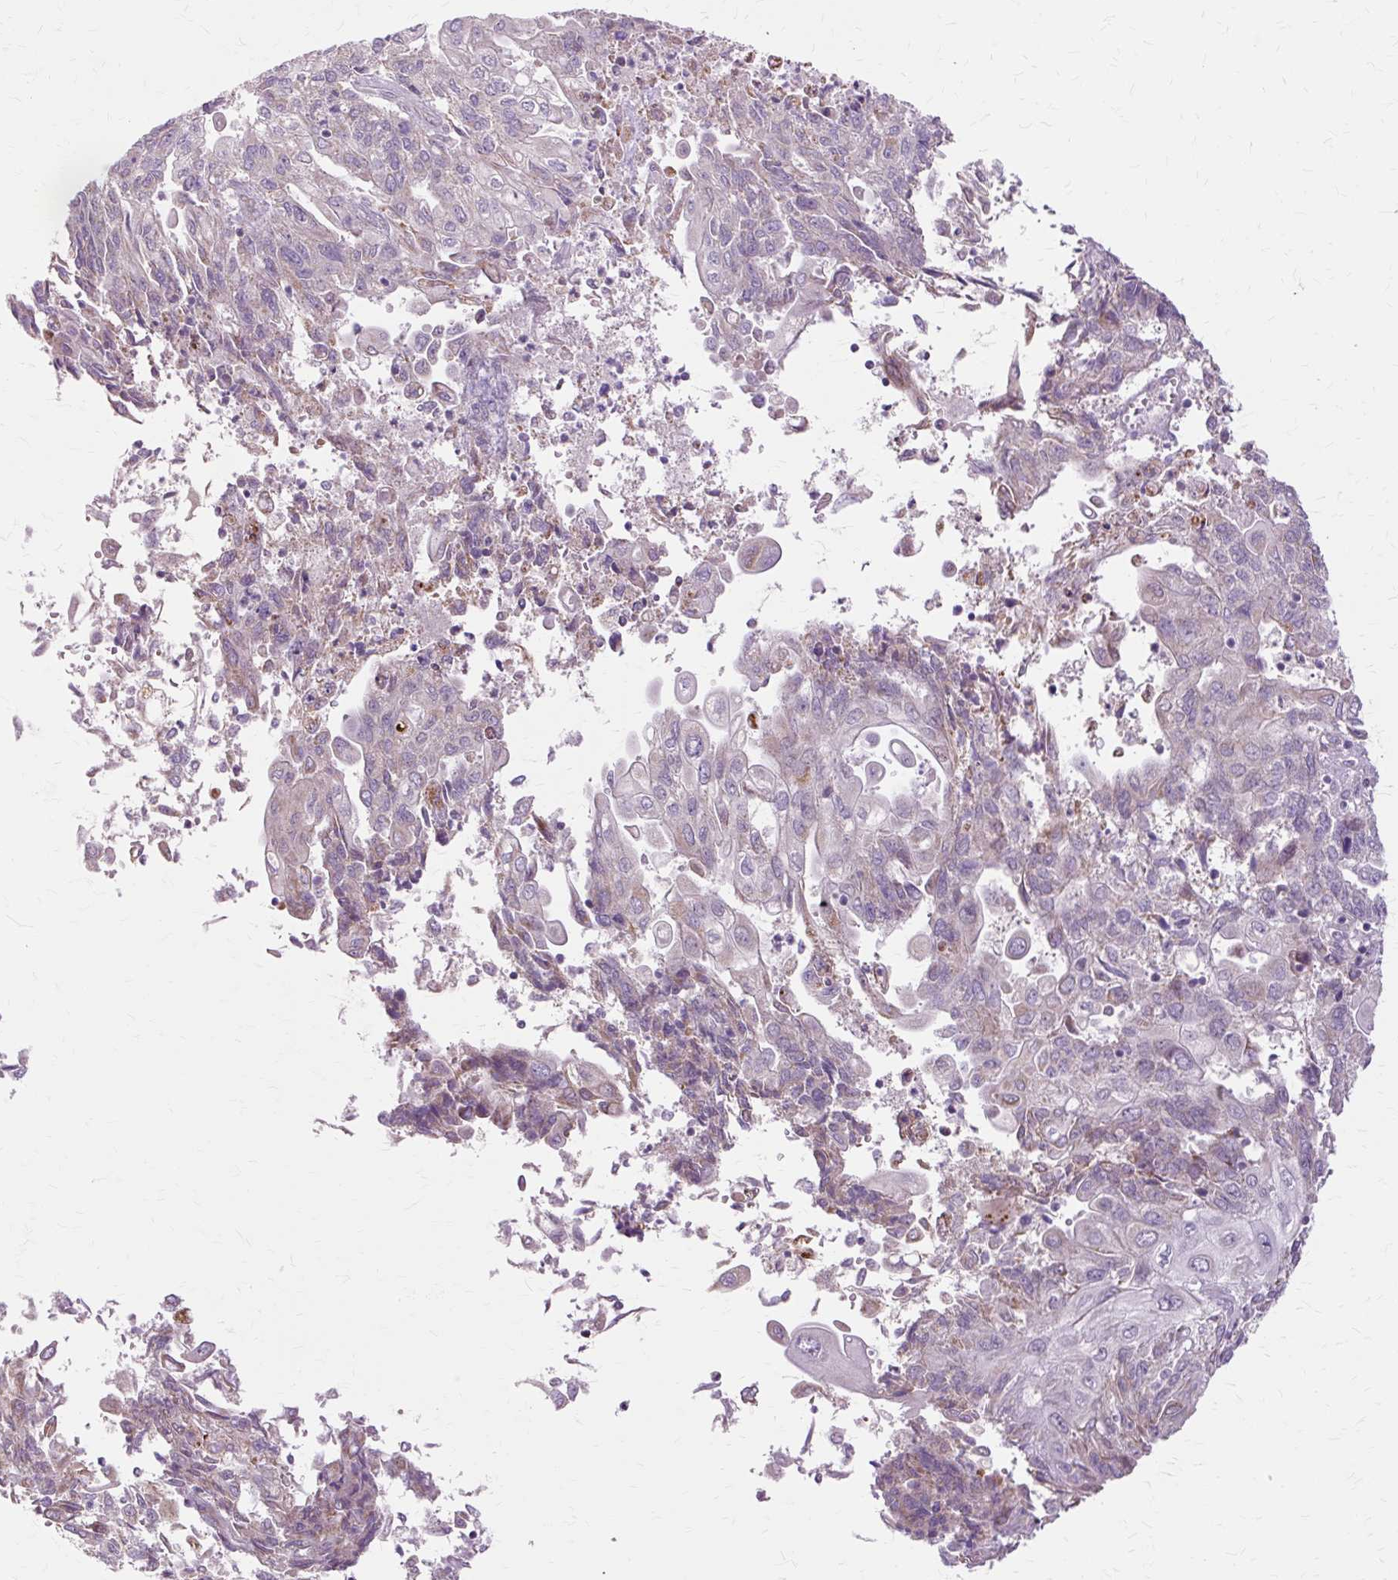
{"staining": {"intensity": "negative", "quantity": "none", "location": "none"}, "tissue": "endometrial cancer", "cell_type": "Tumor cells", "image_type": "cancer", "snomed": [{"axis": "morphology", "description": "Adenocarcinoma, NOS"}, {"axis": "topography", "description": "Endometrium"}], "caption": "Immunohistochemistry of endometrial cancer demonstrates no positivity in tumor cells. (IHC, brightfield microscopy, high magnification).", "gene": "PDZD2", "patient": {"sex": "female", "age": 54}}